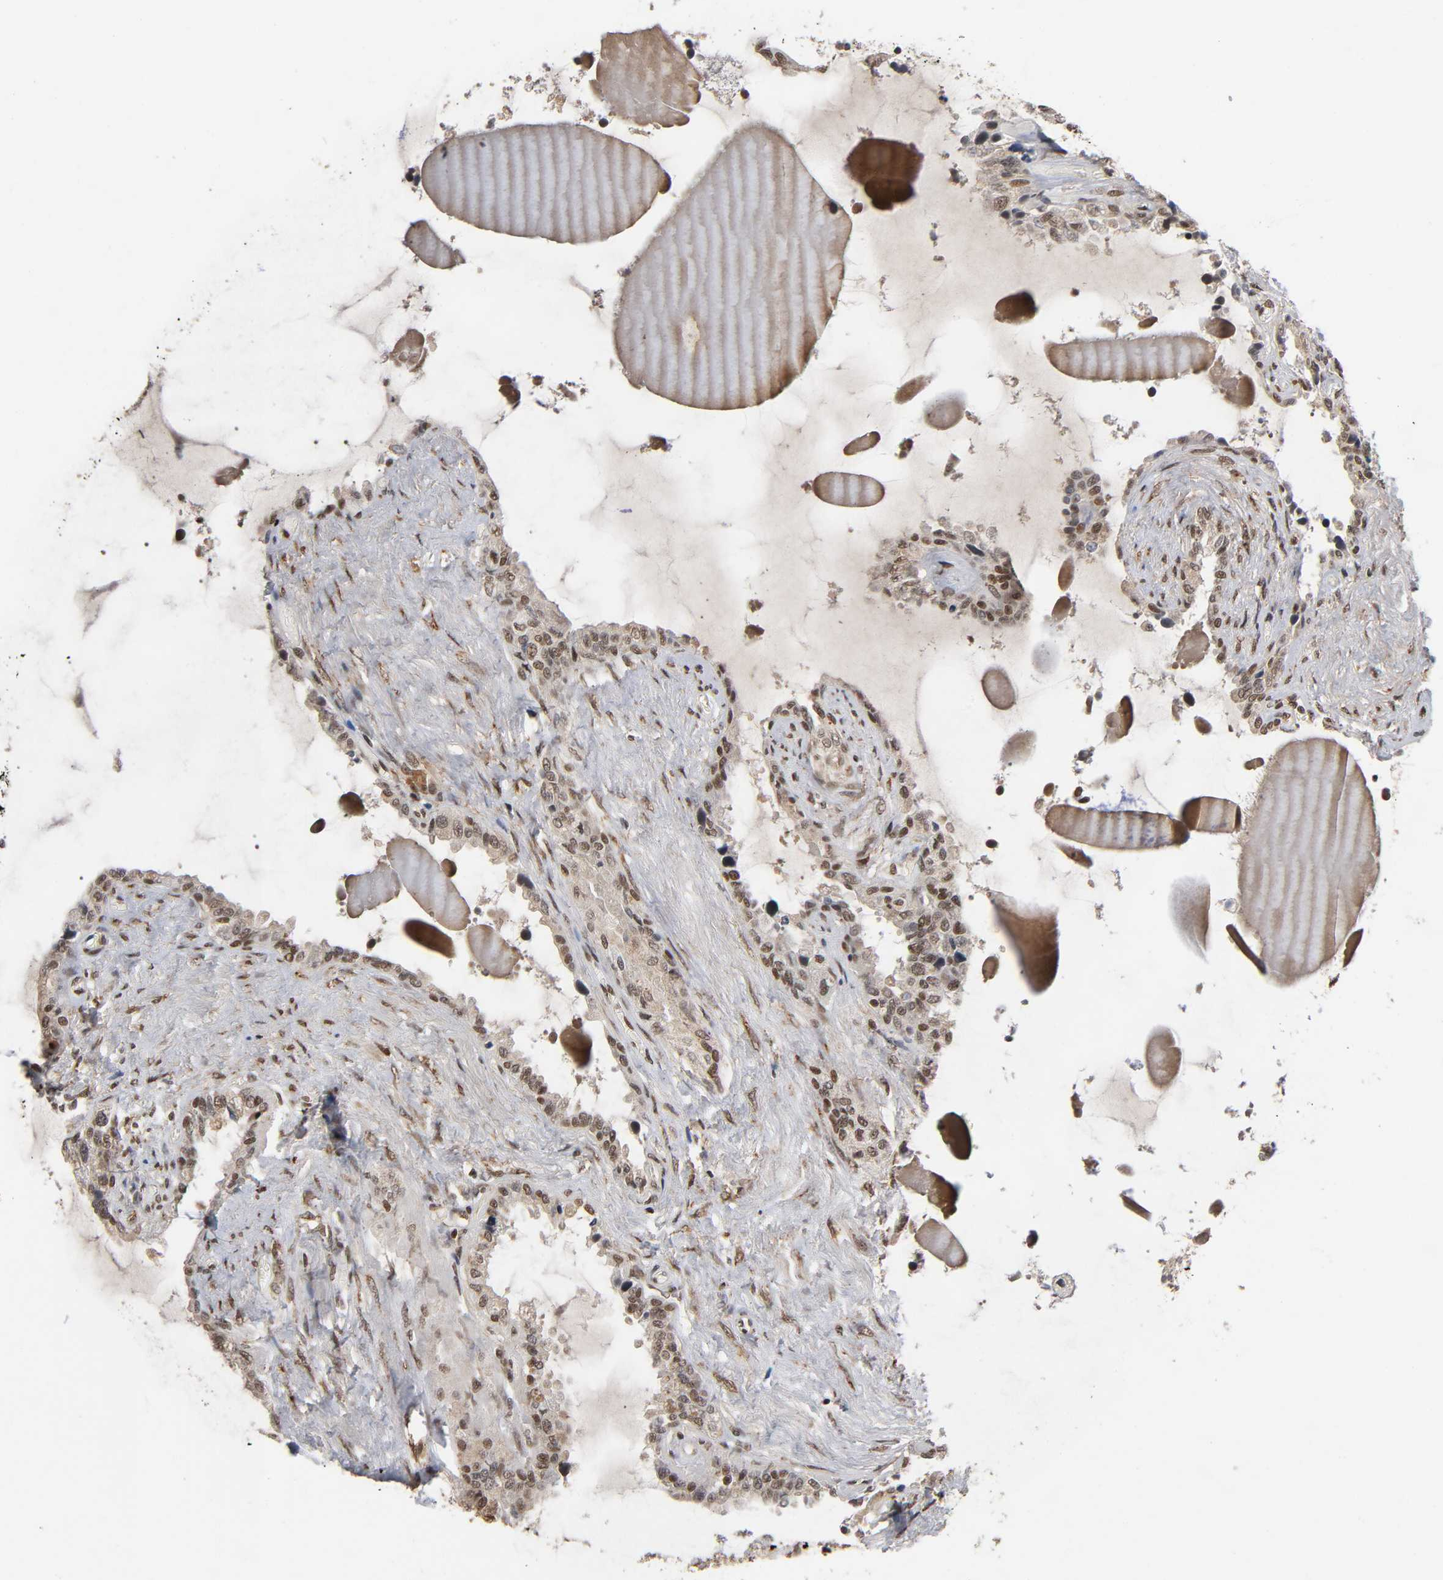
{"staining": {"intensity": "moderate", "quantity": ">75%", "location": "cytoplasmic/membranous,nuclear"}, "tissue": "seminal vesicle", "cell_type": "Glandular cells", "image_type": "normal", "snomed": [{"axis": "morphology", "description": "Normal tissue, NOS"}, {"axis": "morphology", "description": "Inflammation, NOS"}, {"axis": "topography", "description": "Urinary bladder"}, {"axis": "topography", "description": "Prostate"}, {"axis": "topography", "description": "Seminal veicle"}], "caption": "IHC of unremarkable seminal vesicle exhibits medium levels of moderate cytoplasmic/membranous,nuclear positivity in approximately >75% of glandular cells.", "gene": "ZNF384", "patient": {"sex": "male", "age": 82}}